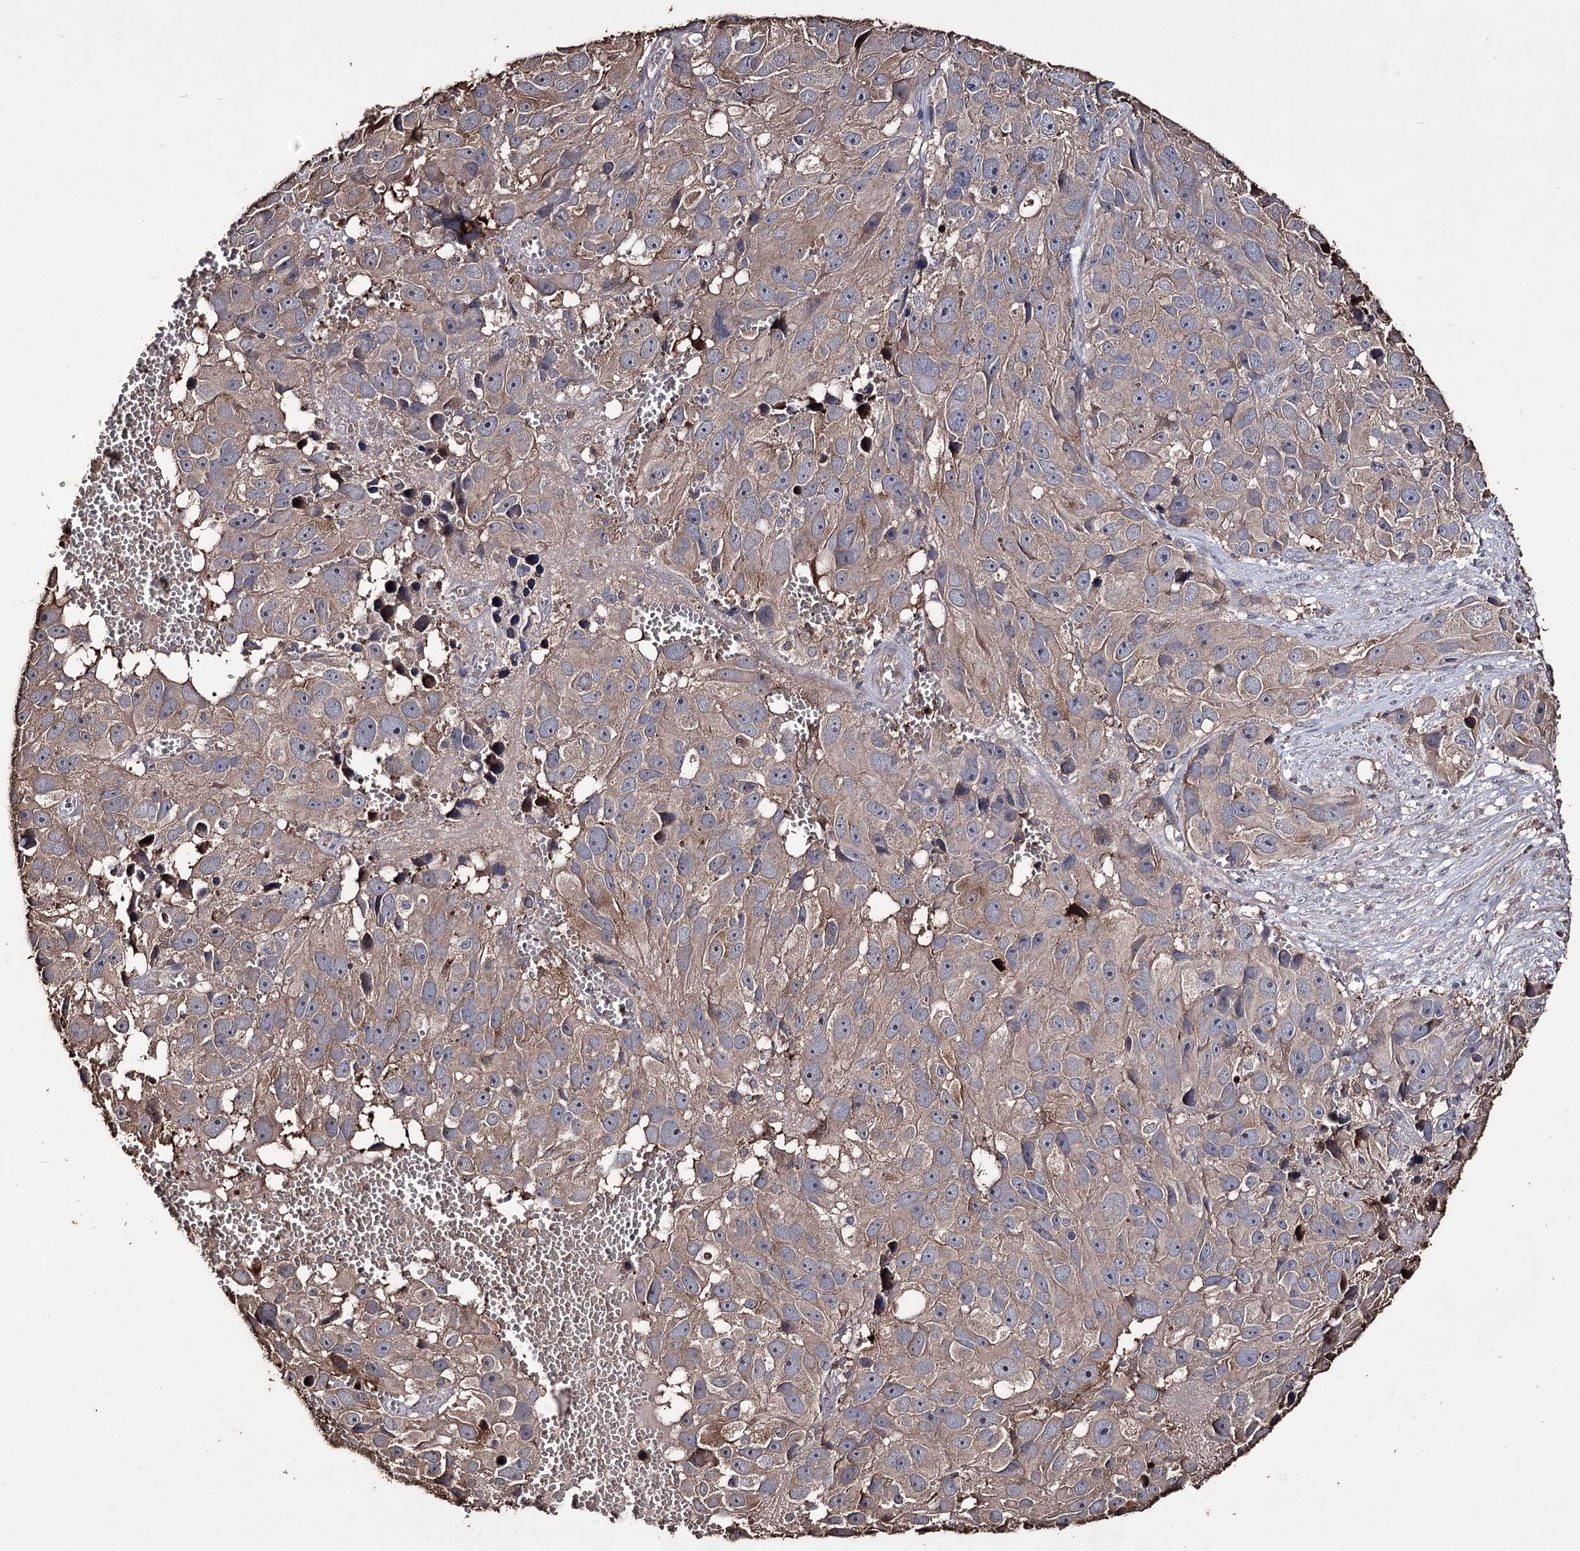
{"staining": {"intensity": "weak", "quantity": "25%-75%", "location": "cytoplasmic/membranous"}, "tissue": "melanoma", "cell_type": "Tumor cells", "image_type": "cancer", "snomed": [{"axis": "morphology", "description": "Malignant melanoma, NOS"}, {"axis": "topography", "description": "Skin"}], "caption": "Melanoma was stained to show a protein in brown. There is low levels of weak cytoplasmic/membranous positivity in approximately 25%-75% of tumor cells.", "gene": "ZNF662", "patient": {"sex": "male", "age": 84}}